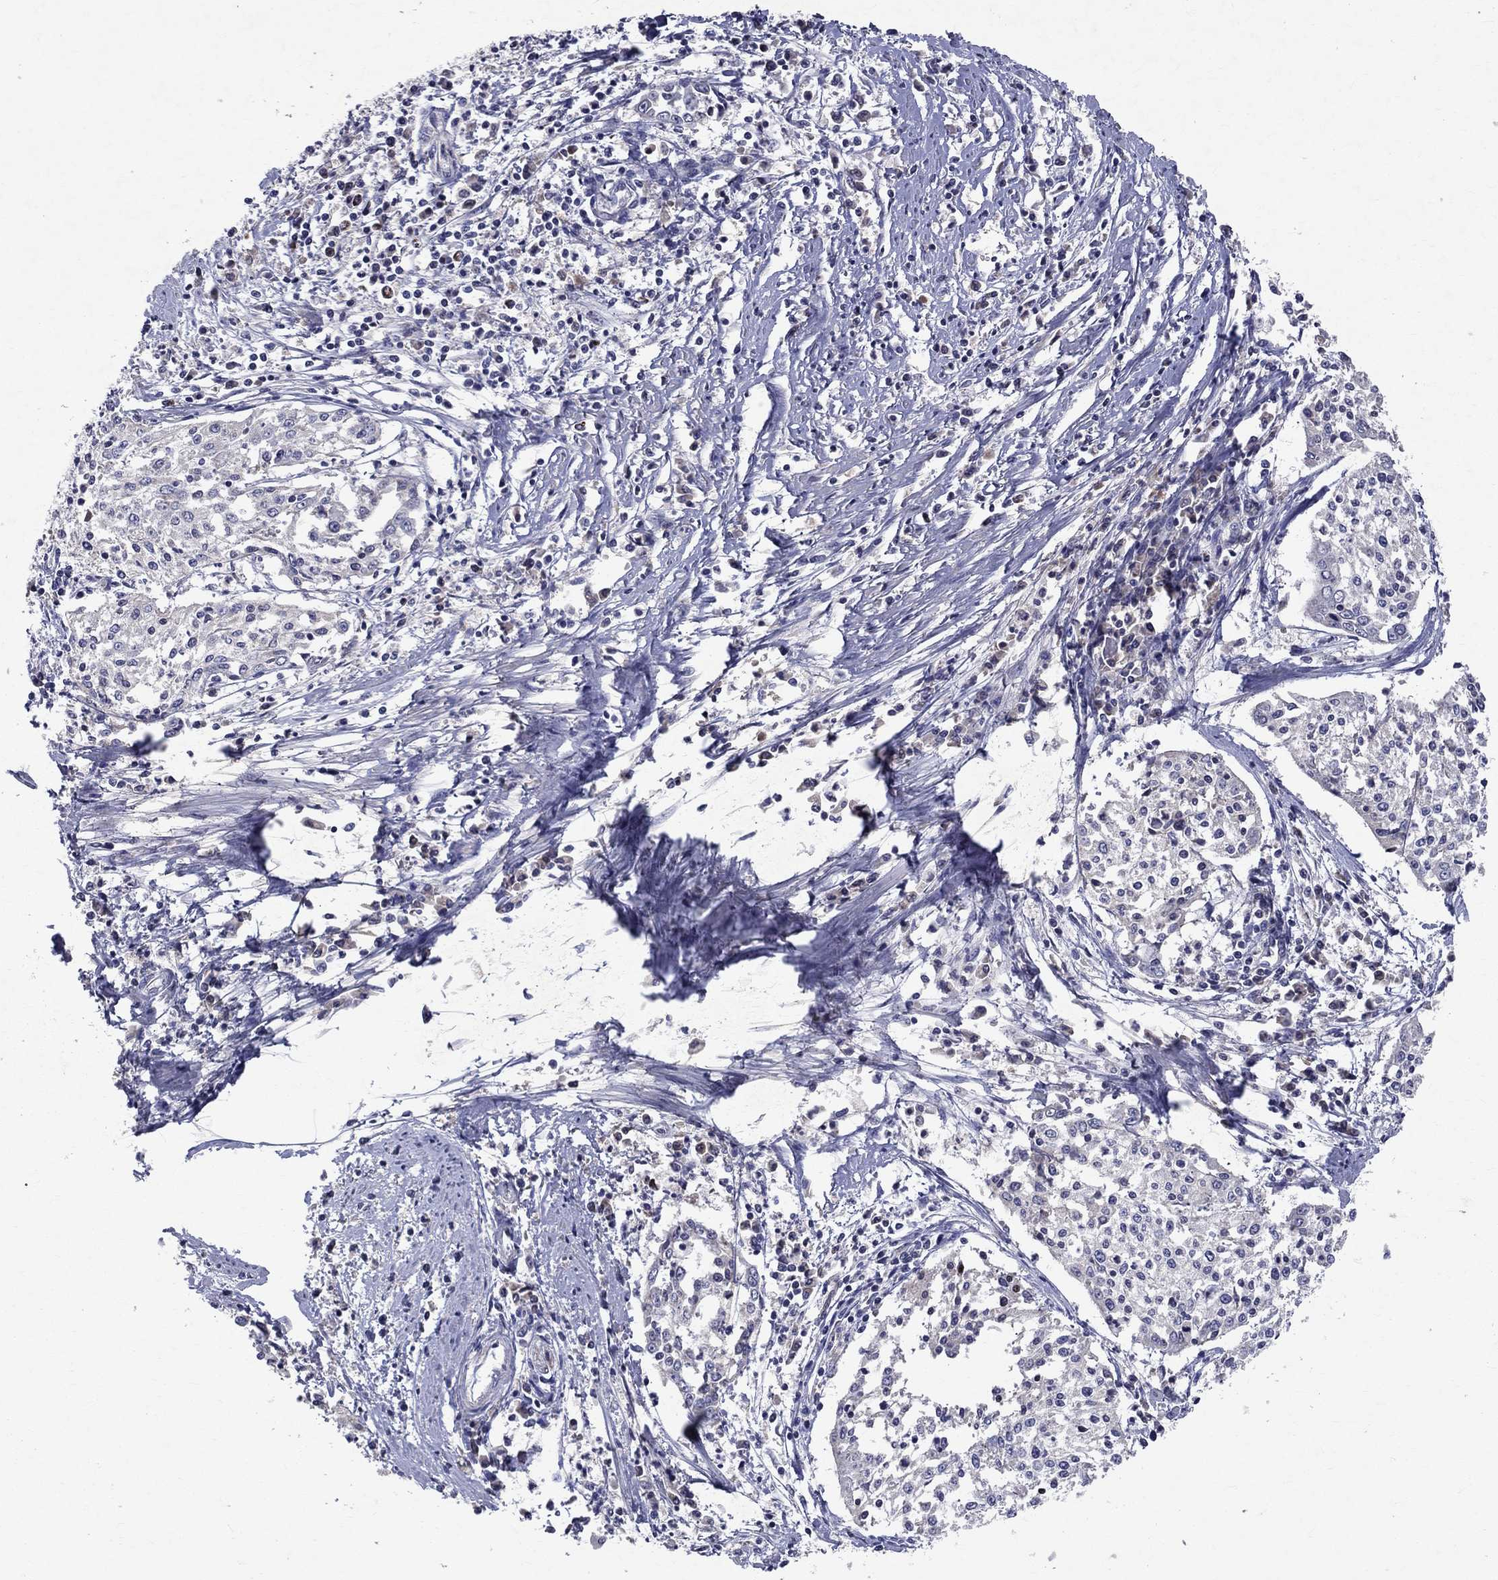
{"staining": {"intensity": "negative", "quantity": "none", "location": "none"}, "tissue": "cervical cancer", "cell_type": "Tumor cells", "image_type": "cancer", "snomed": [{"axis": "morphology", "description": "Squamous cell carcinoma, NOS"}, {"axis": "topography", "description": "Cervix"}], "caption": "Tumor cells are negative for protein expression in human cervical cancer (squamous cell carcinoma).", "gene": "SLC4A10", "patient": {"sex": "female", "age": 41}}